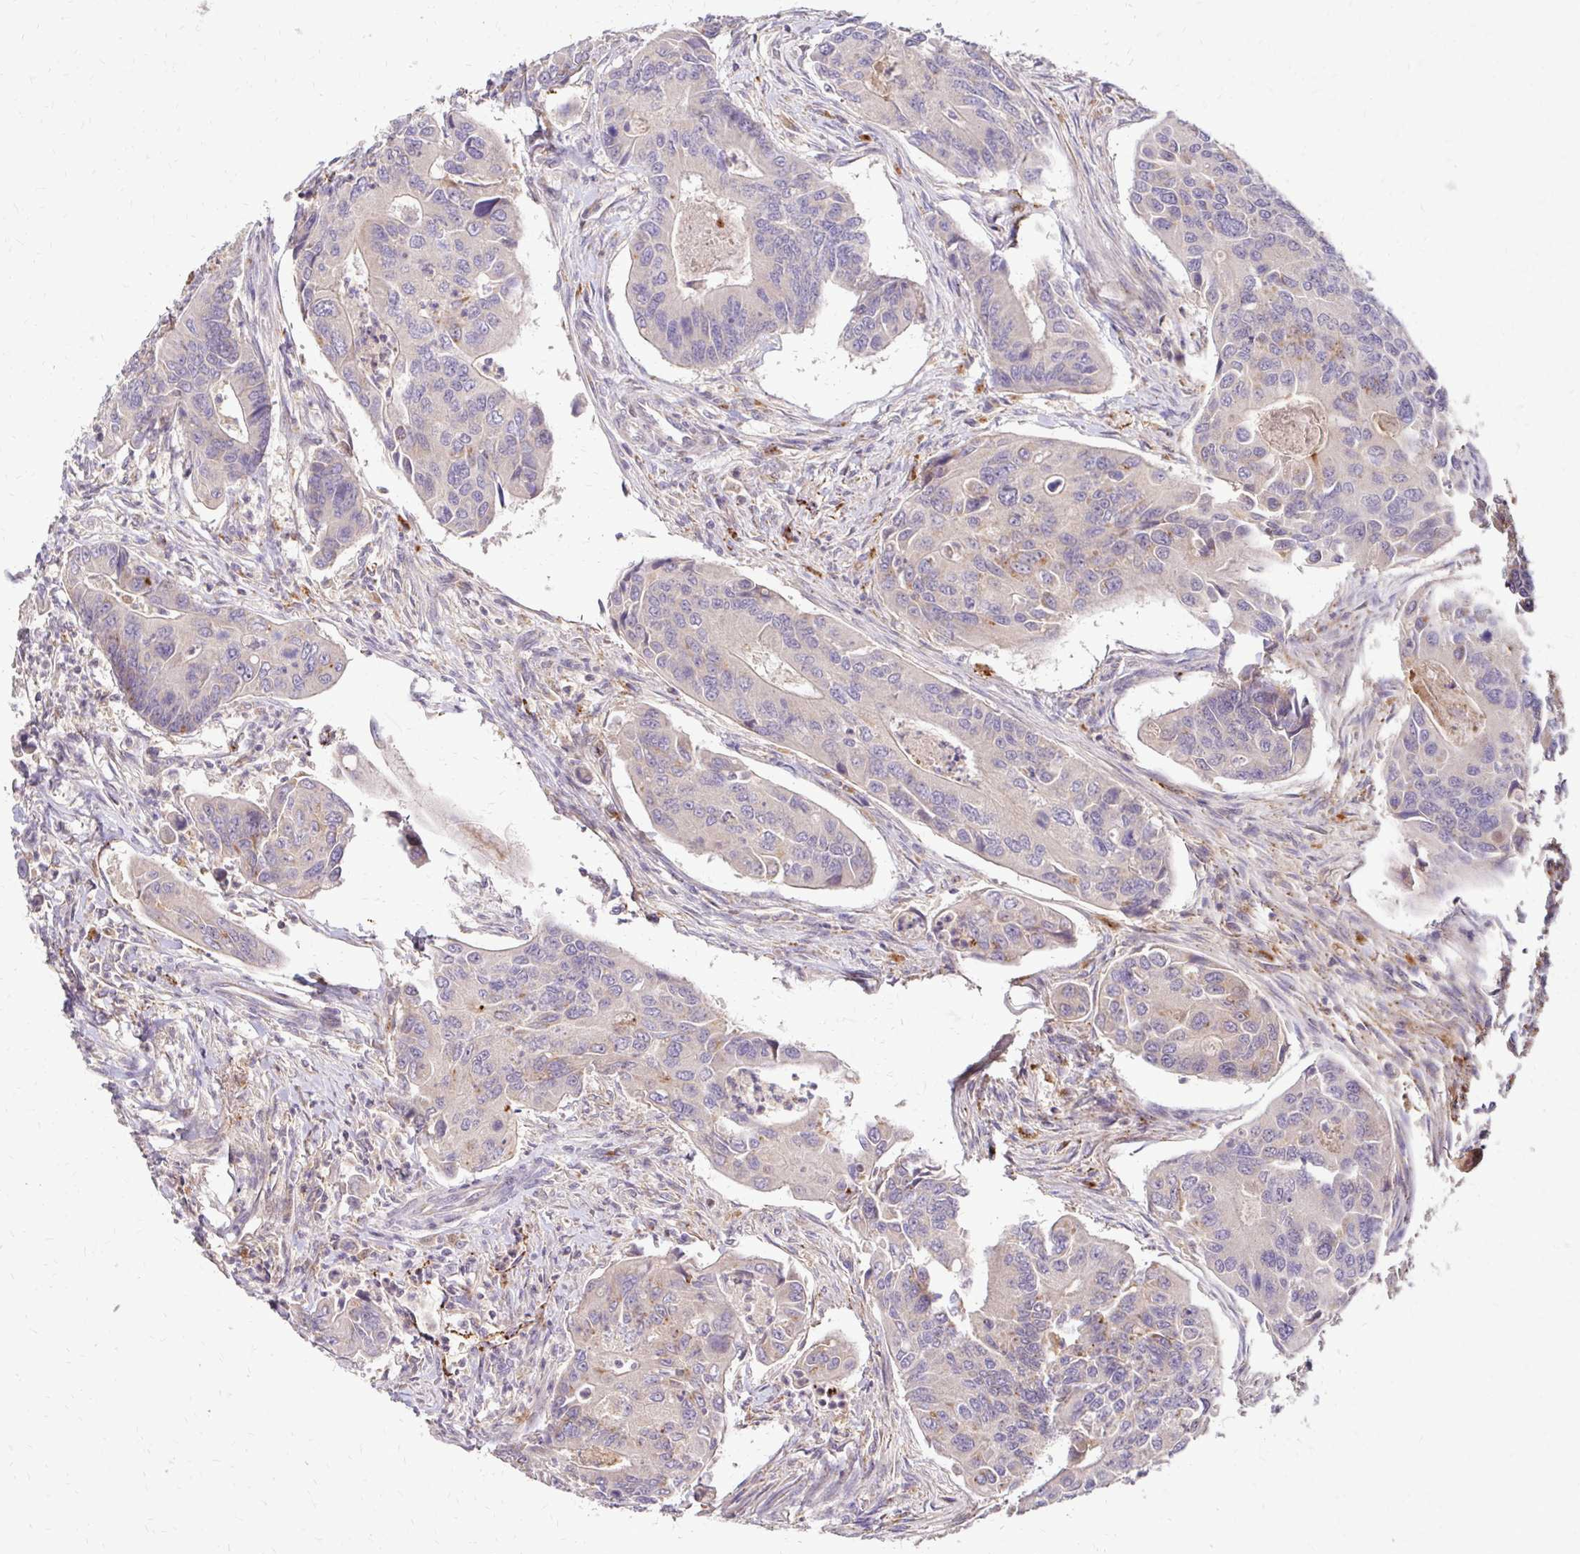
{"staining": {"intensity": "negative", "quantity": "none", "location": "none"}, "tissue": "colorectal cancer", "cell_type": "Tumor cells", "image_type": "cancer", "snomed": [{"axis": "morphology", "description": "Adenocarcinoma, NOS"}, {"axis": "topography", "description": "Colon"}], "caption": "This is a histopathology image of immunohistochemistry (IHC) staining of colorectal adenocarcinoma, which shows no staining in tumor cells. (DAB (3,3'-diaminobenzidine) IHC, high magnification).", "gene": "IDUA", "patient": {"sex": "female", "age": 67}}